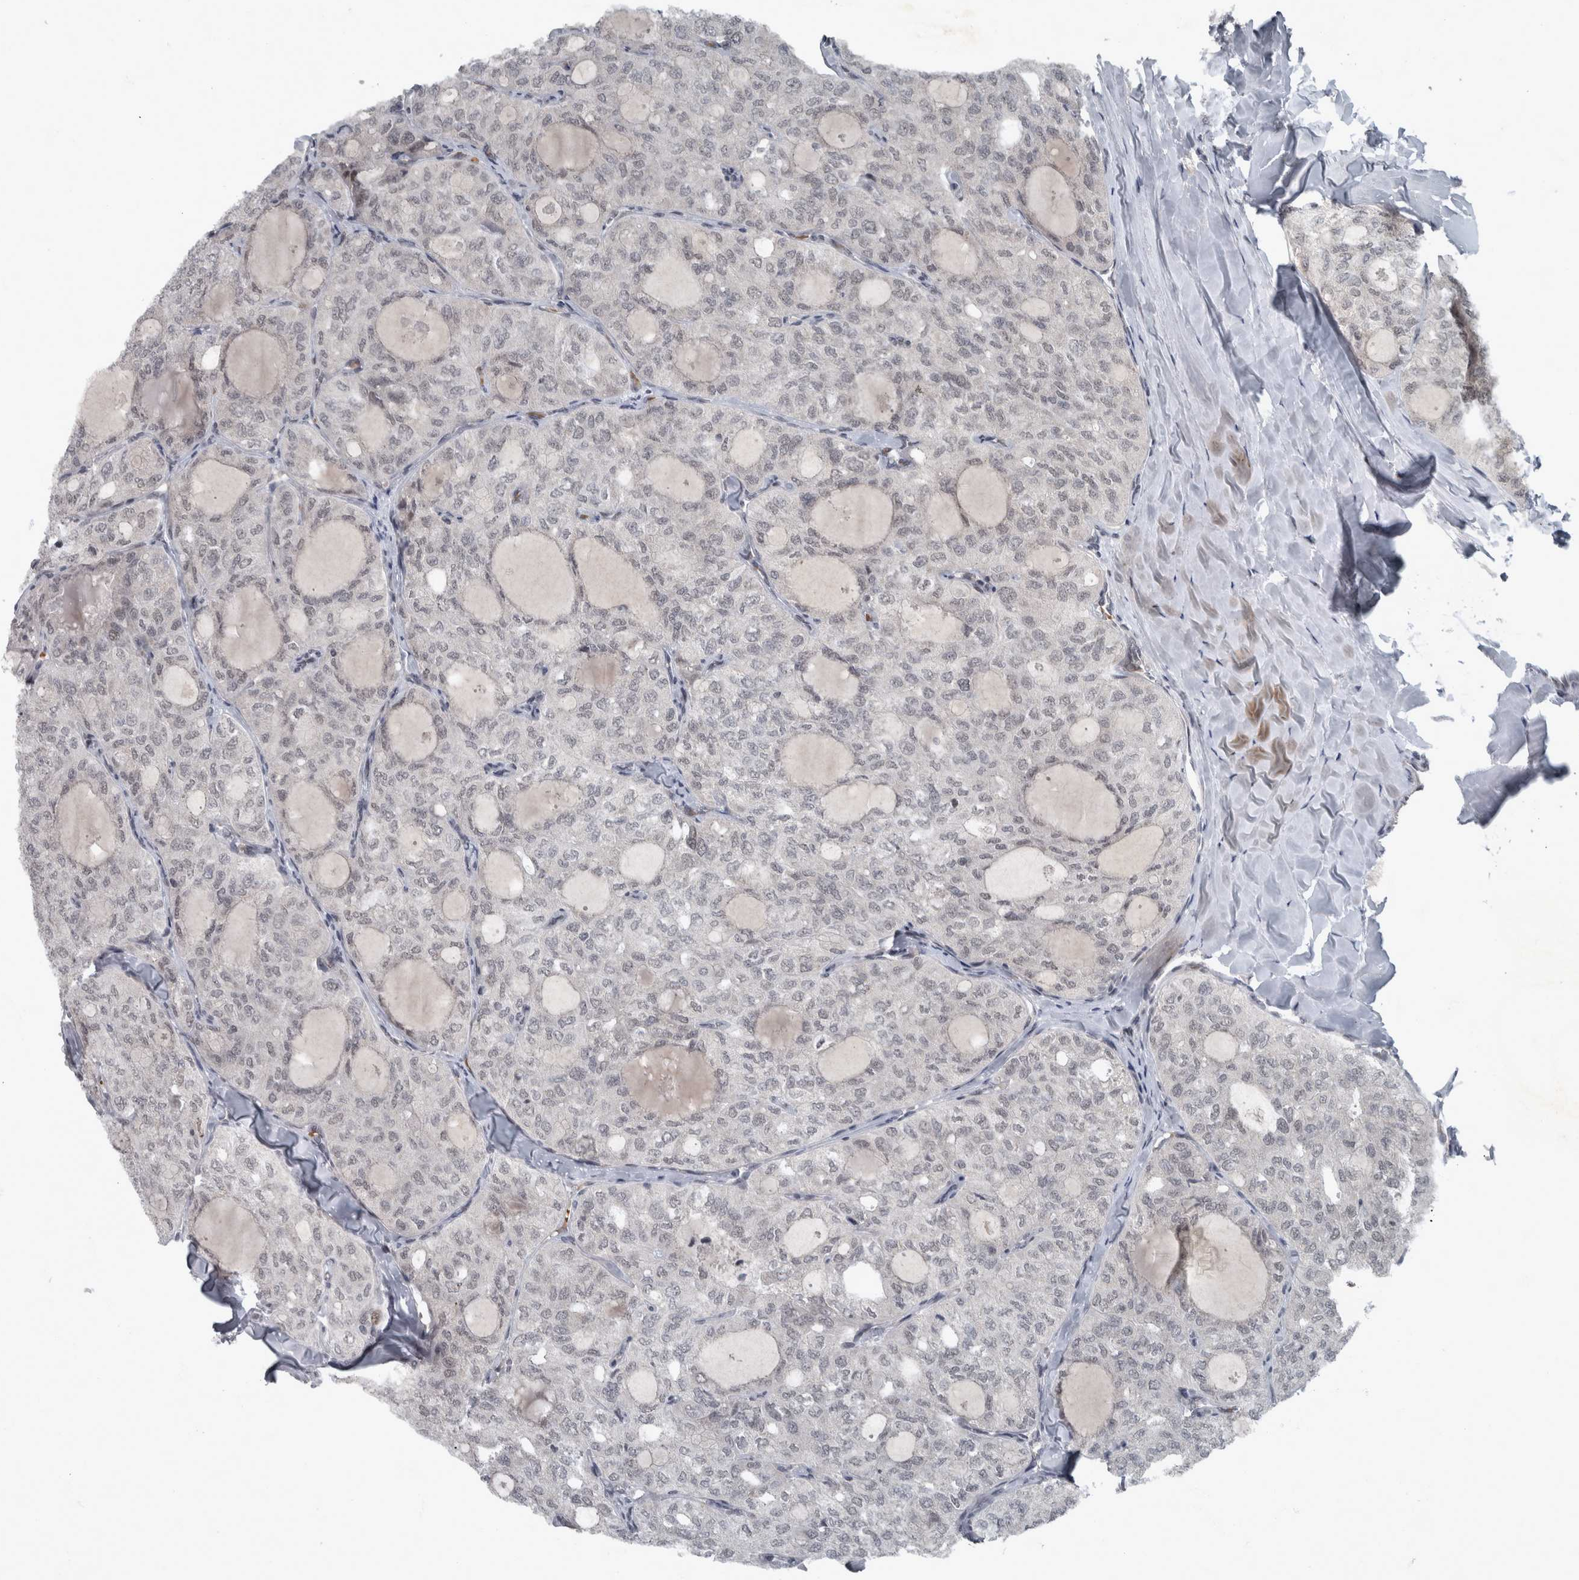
{"staining": {"intensity": "negative", "quantity": "none", "location": "none"}, "tissue": "thyroid cancer", "cell_type": "Tumor cells", "image_type": "cancer", "snomed": [{"axis": "morphology", "description": "Follicular adenoma carcinoma, NOS"}, {"axis": "topography", "description": "Thyroid gland"}], "caption": "Histopathology image shows no significant protein staining in tumor cells of thyroid cancer (follicular adenoma carcinoma).", "gene": "WDR33", "patient": {"sex": "male", "age": 75}}